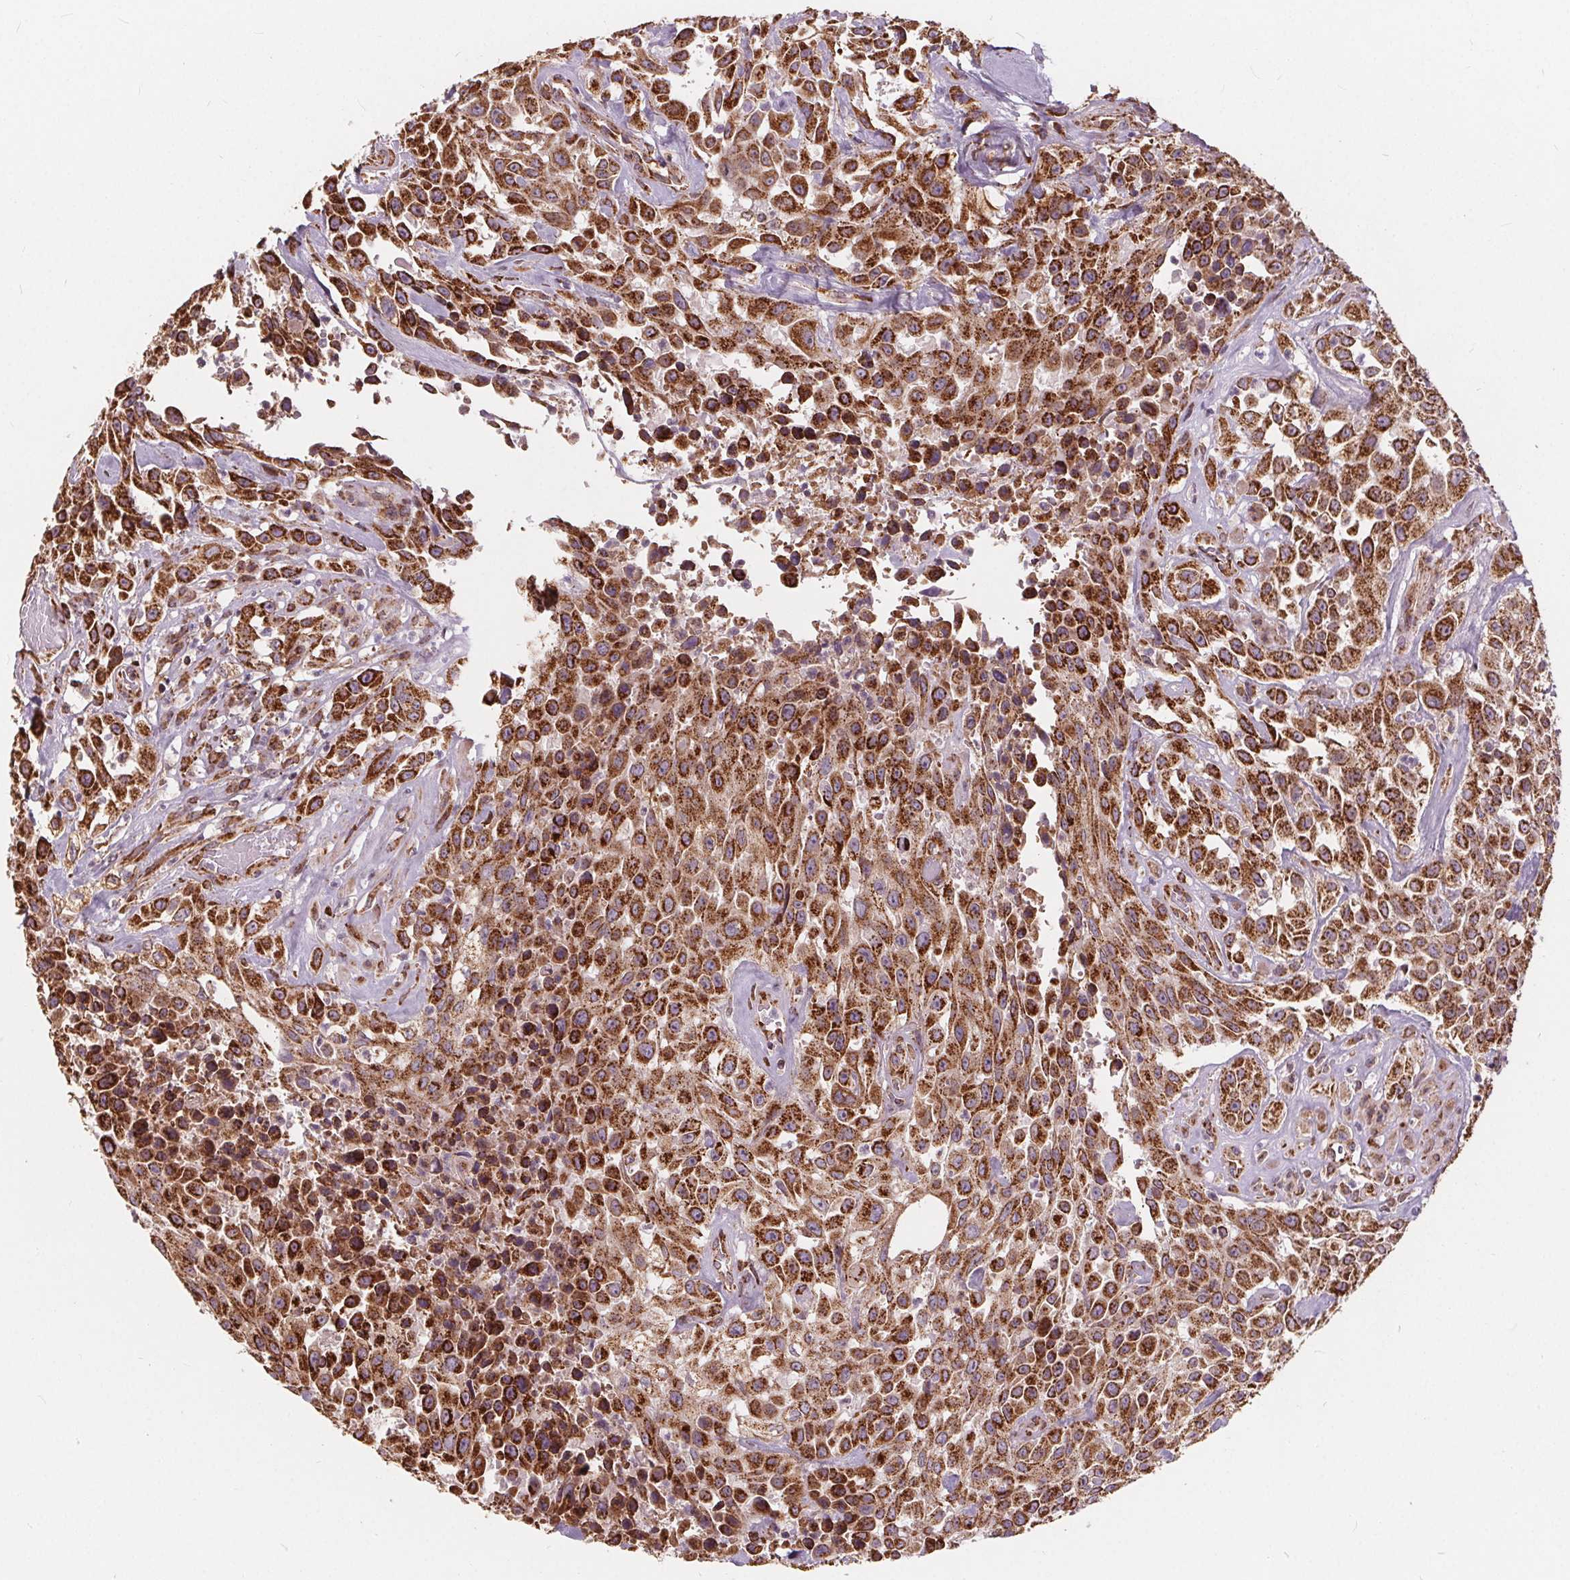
{"staining": {"intensity": "strong", "quantity": ">75%", "location": "cytoplasmic/membranous"}, "tissue": "urothelial cancer", "cell_type": "Tumor cells", "image_type": "cancer", "snomed": [{"axis": "morphology", "description": "Urothelial carcinoma, High grade"}, {"axis": "topography", "description": "Urinary bladder"}], "caption": "DAB immunohistochemical staining of human urothelial cancer reveals strong cytoplasmic/membranous protein expression in about >75% of tumor cells.", "gene": "PLSCR3", "patient": {"sex": "male", "age": 79}}